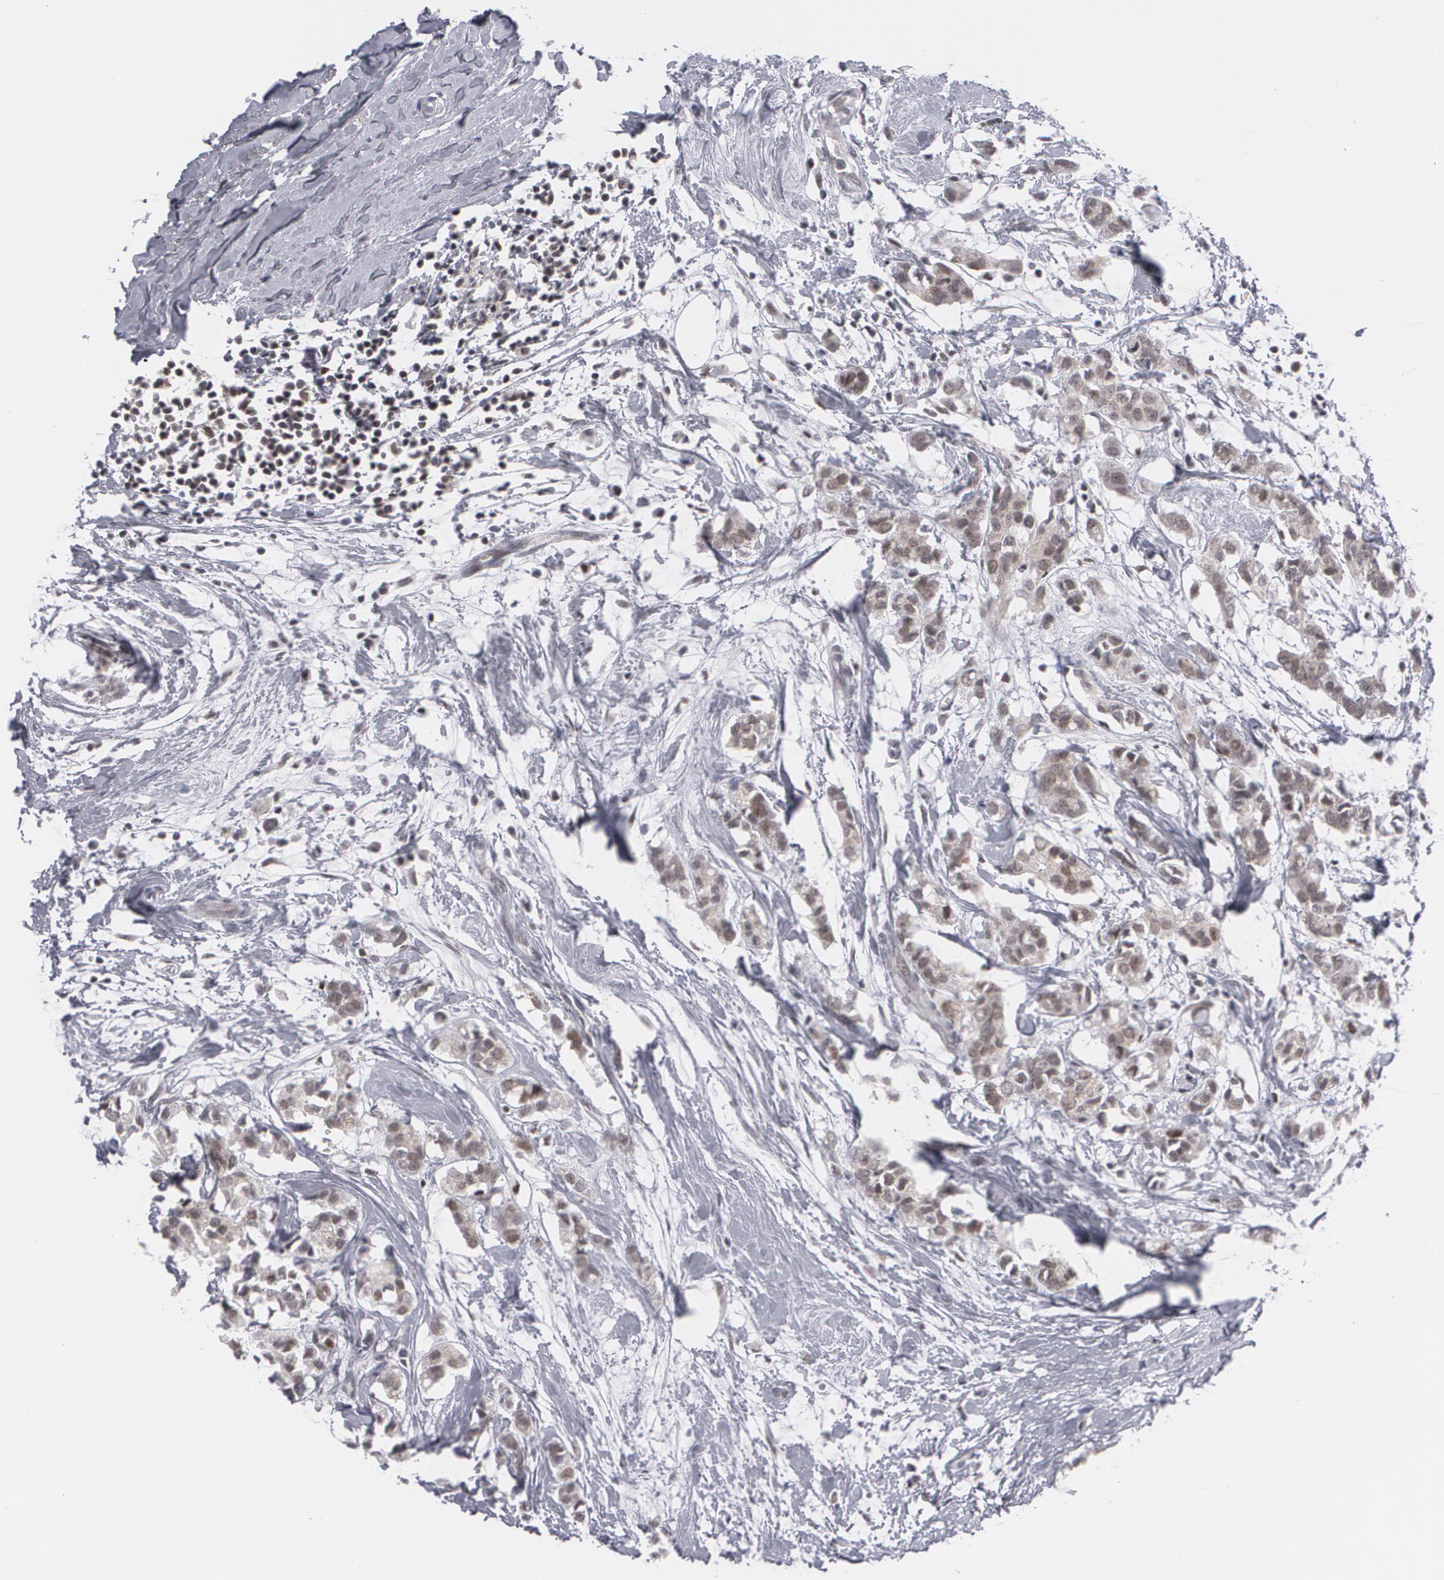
{"staining": {"intensity": "moderate", "quantity": ">75%", "location": "nuclear"}, "tissue": "breast cancer", "cell_type": "Tumor cells", "image_type": "cancer", "snomed": [{"axis": "morphology", "description": "Duct carcinoma"}, {"axis": "topography", "description": "Breast"}], "caption": "Immunohistochemical staining of breast cancer (intraductal carcinoma) demonstrates medium levels of moderate nuclear protein positivity in approximately >75% of tumor cells.", "gene": "MCL1", "patient": {"sex": "female", "age": 84}}